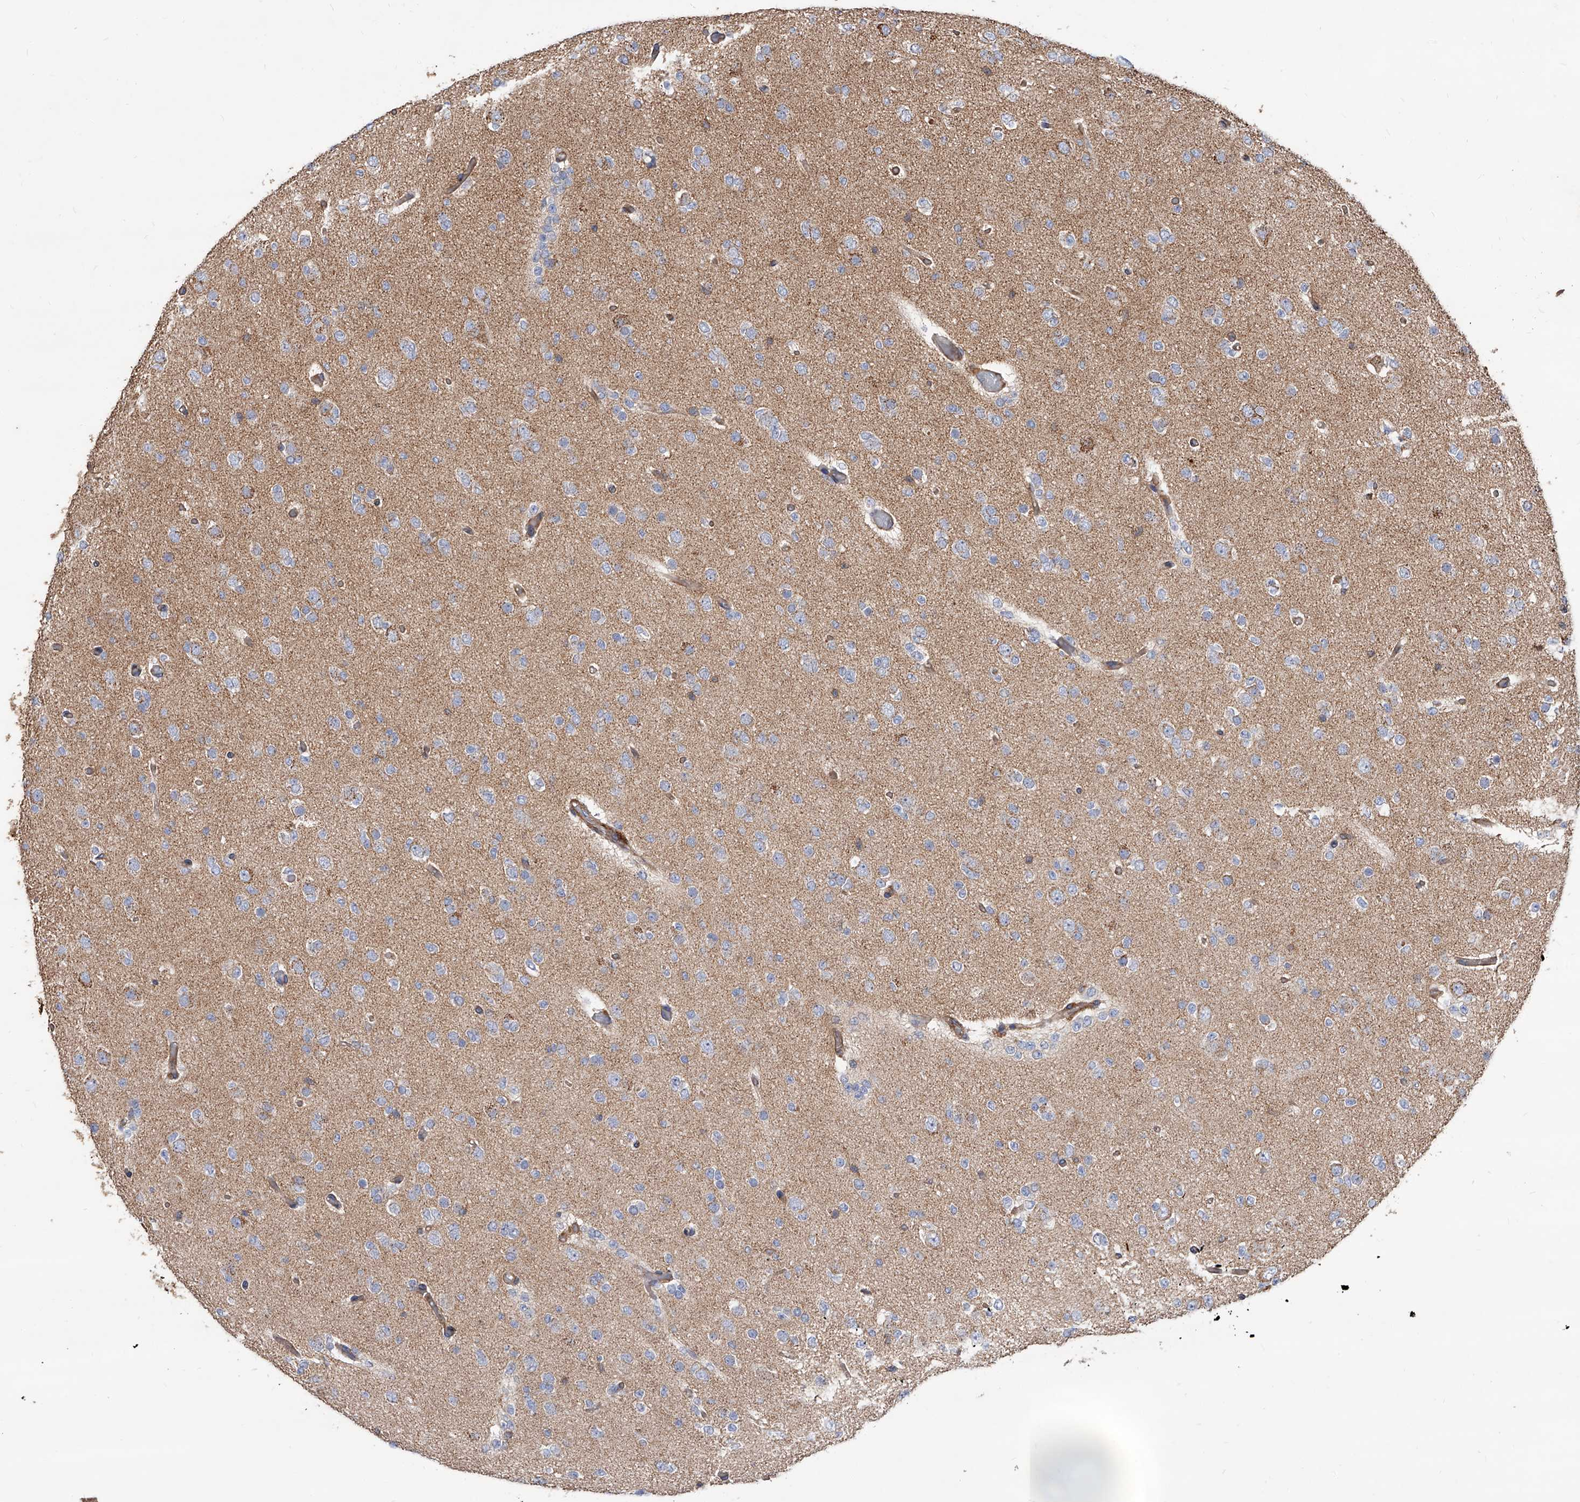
{"staining": {"intensity": "negative", "quantity": "none", "location": "none"}, "tissue": "glioma", "cell_type": "Tumor cells", "image_type": "cancer", "snomed": [{"axis": "morphology", "description": "Glioma, malignant, Low grade"}, {"axis": "topography", "description": "Brain"}], "caption": "High magnification brightfield microscopy of glioma stained with DAB (3,3'-diaminobenzidine) (brown) and counterstained with hematoxylin (blue): tumor cells show no significant staining.", "gene": "PISD", "patient": {"sex": "female", "age": 22}}